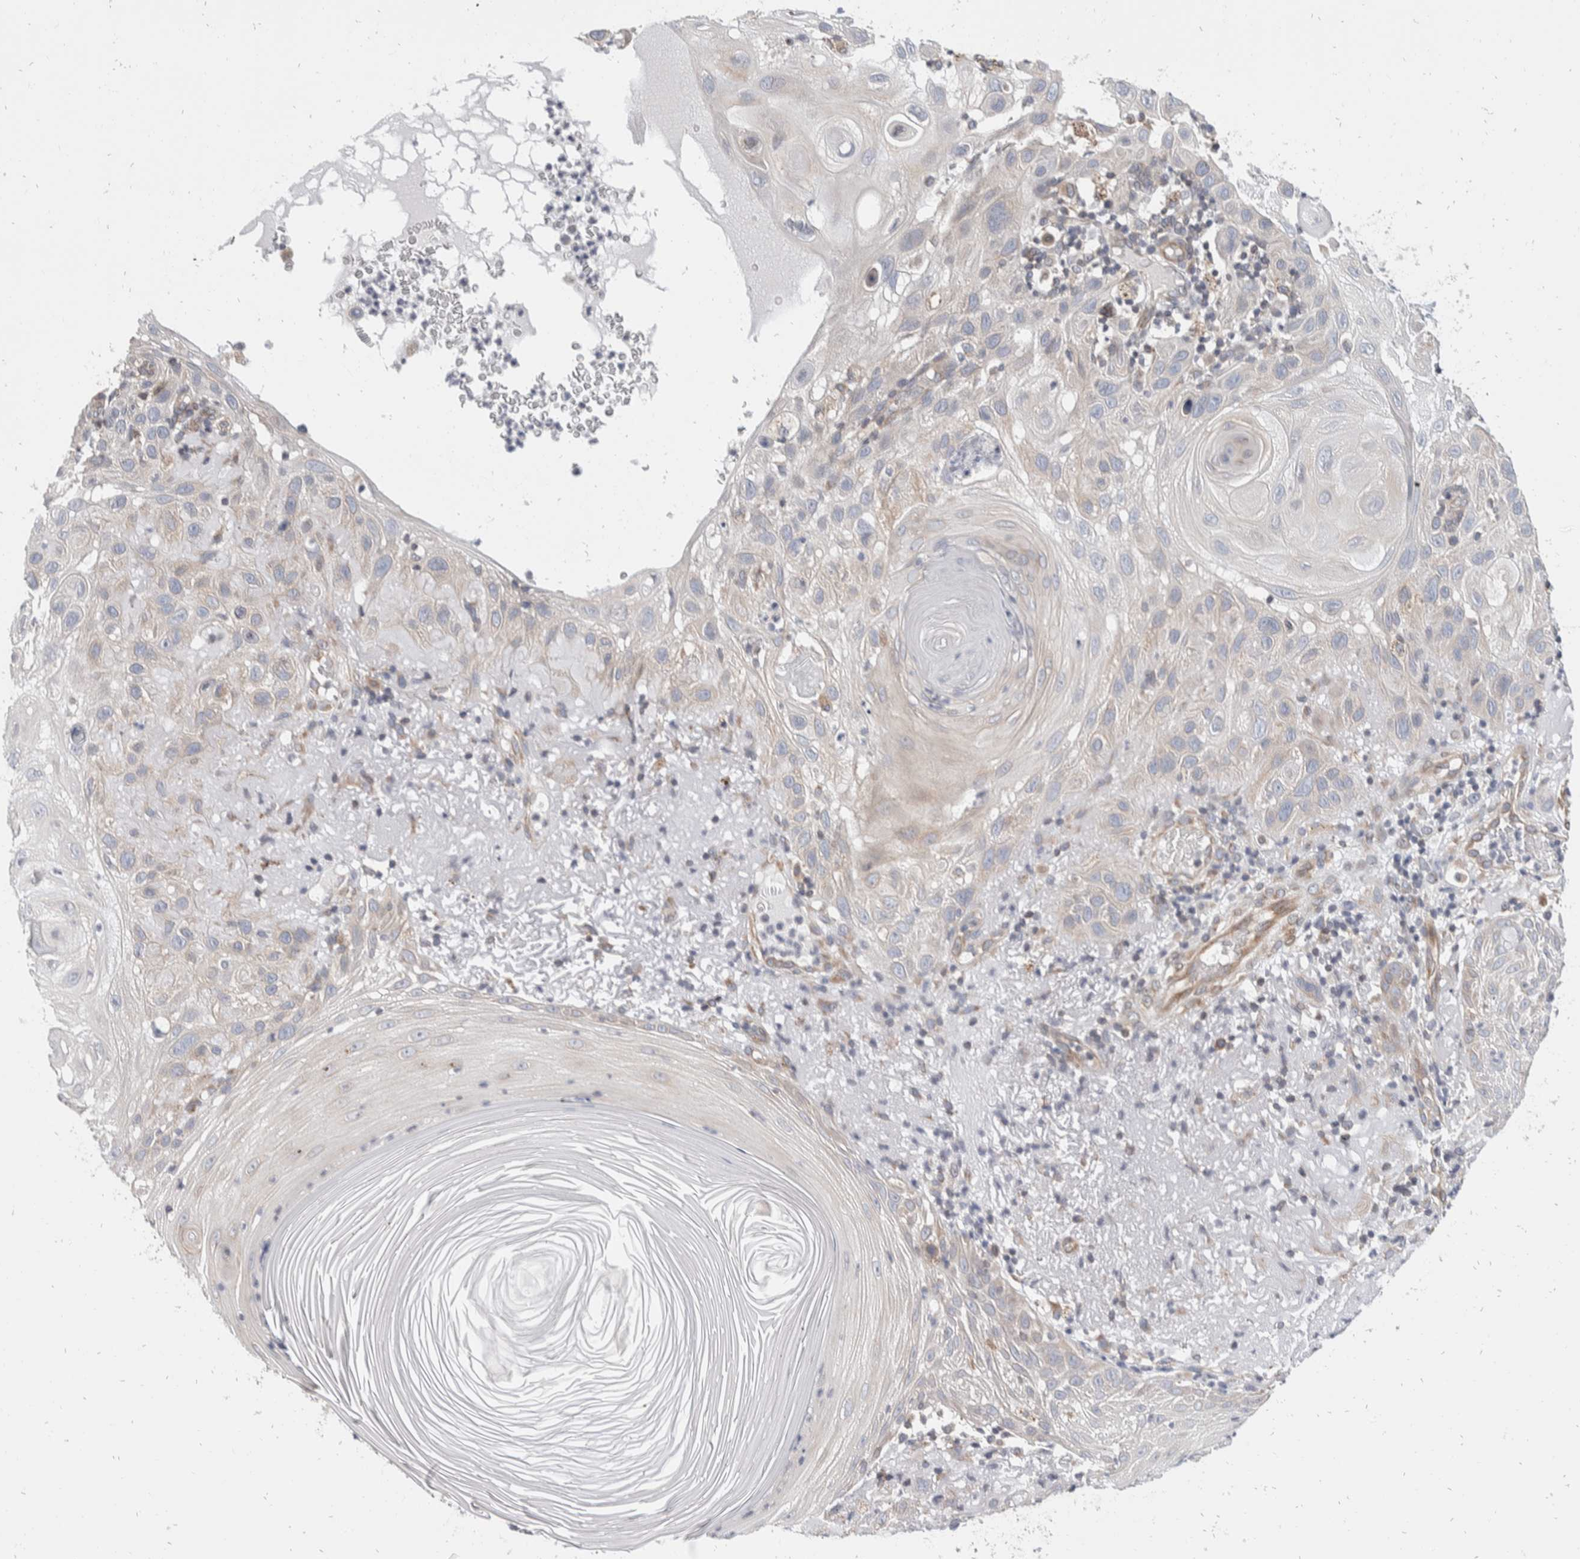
{"staining": {"intensity": "weak", "quantity": "<25%", "location": "cytoplasmic/membranous"}, "tissue": "skin cancer", "cell_type": "Tumor cells", "image_type": "cancer", "snomed": [{"axis": "morphology", "description": "Squamous cell carcinoma, NOS"}, {"axis": "topography", "description": "Skin"}], "caption": "Tumor cells show no significant protein positivity in squamous cell carcinoma (skin).", "gene": "TMEM245", "patient": {"sex": "female", "age": 96}}